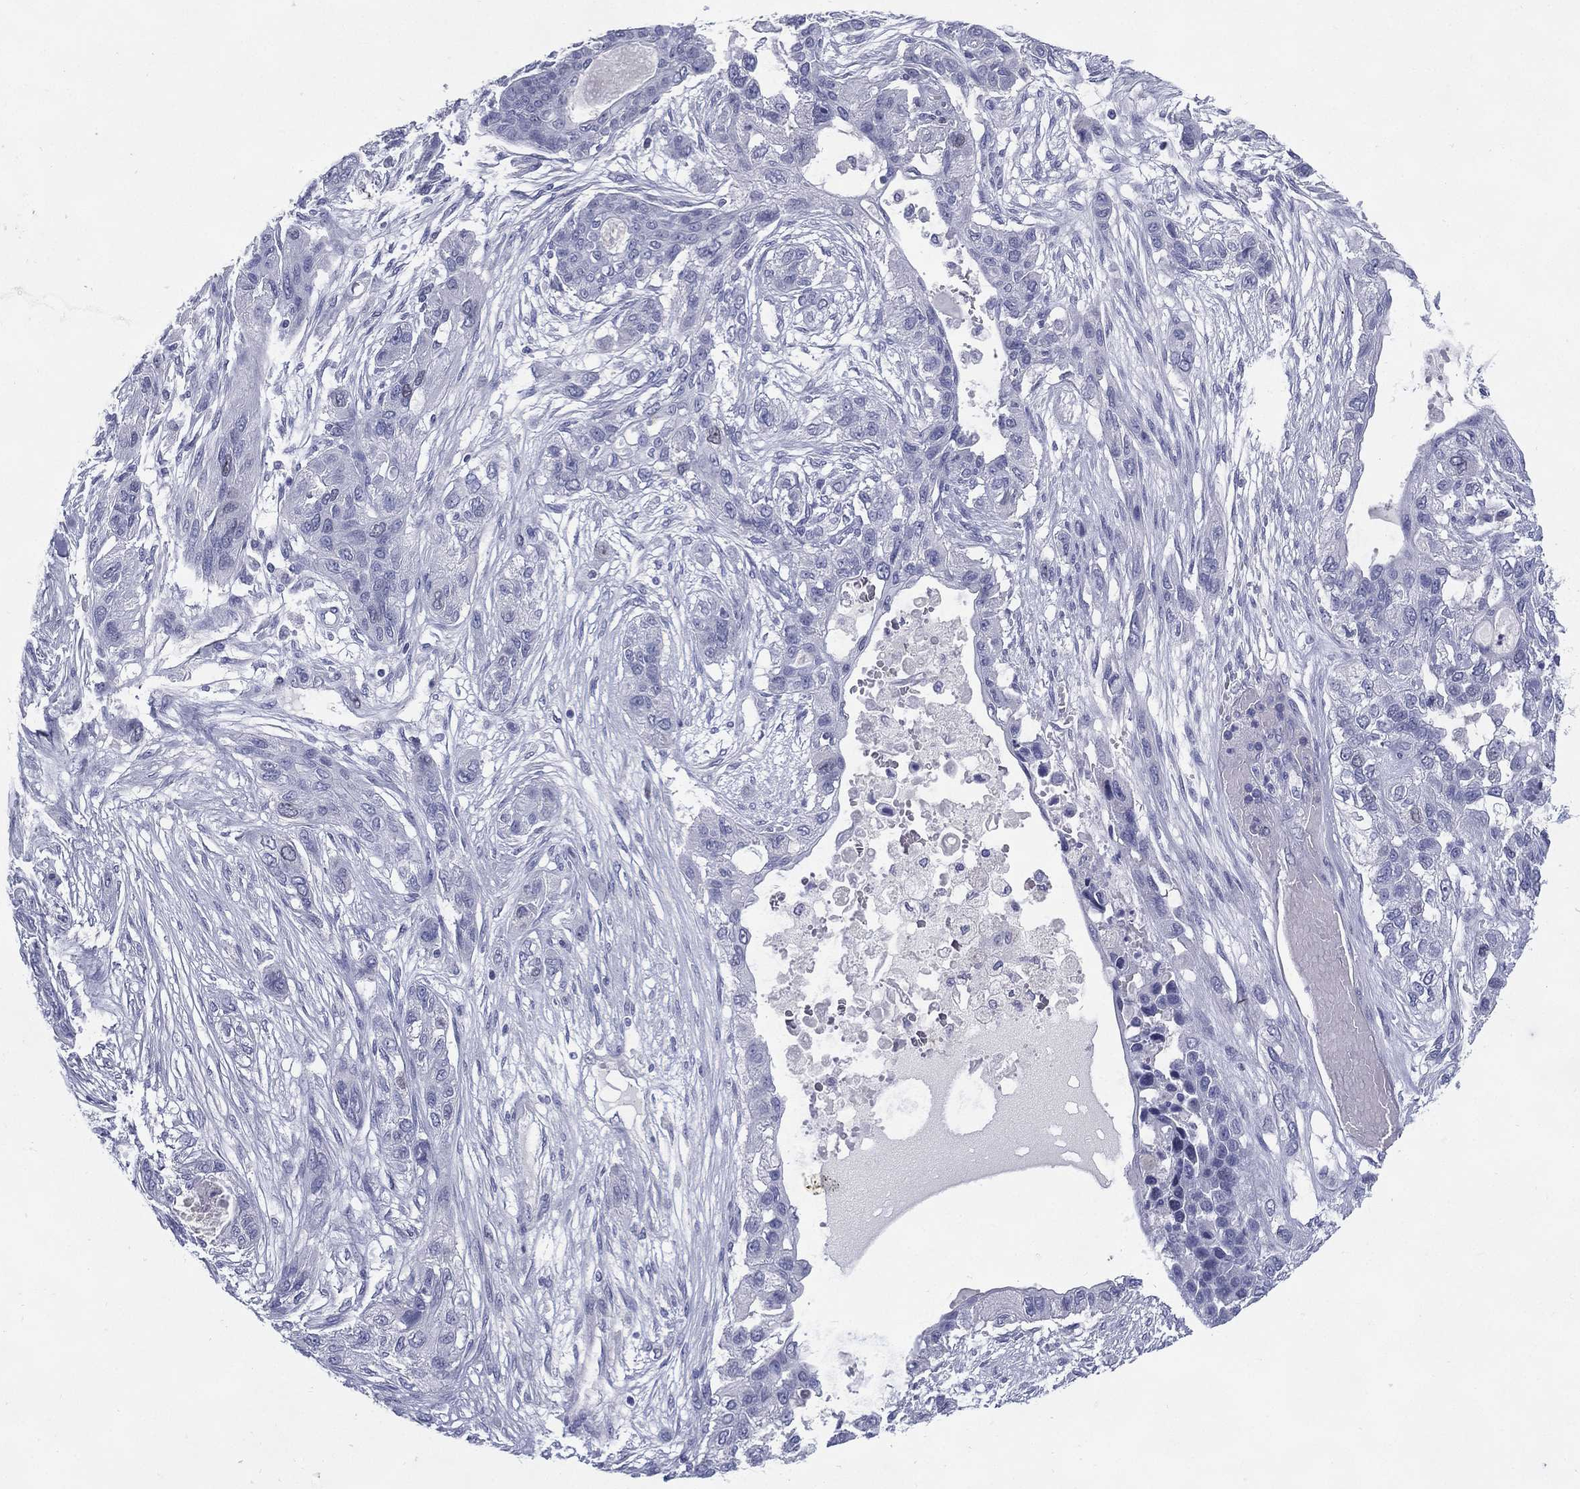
{"staining": {"intensity": "negative", "quantity": "none", "location": "none"}, "tissue": "lung cancer", "cell_type": "Tumor cells", "image_type": "cancer", "snomed": [{"axis": "morphology", "description": "Squamous cell carcinoma, NOS"}, {"axis": "topography", "description": "Lung"}], "caption": "DAB immunohistochemical staining of human lung squamous cell carcinoma shows no significant positivity in tumor cells. (Stains: DAB (3,3'-diaminobenzidine) IHC with hematoxylin counter stain, Microscopy: brightfield microscopy at high magnification).", "gene": "KIF2C", "patient": {"sex": "female", "age": 70}}